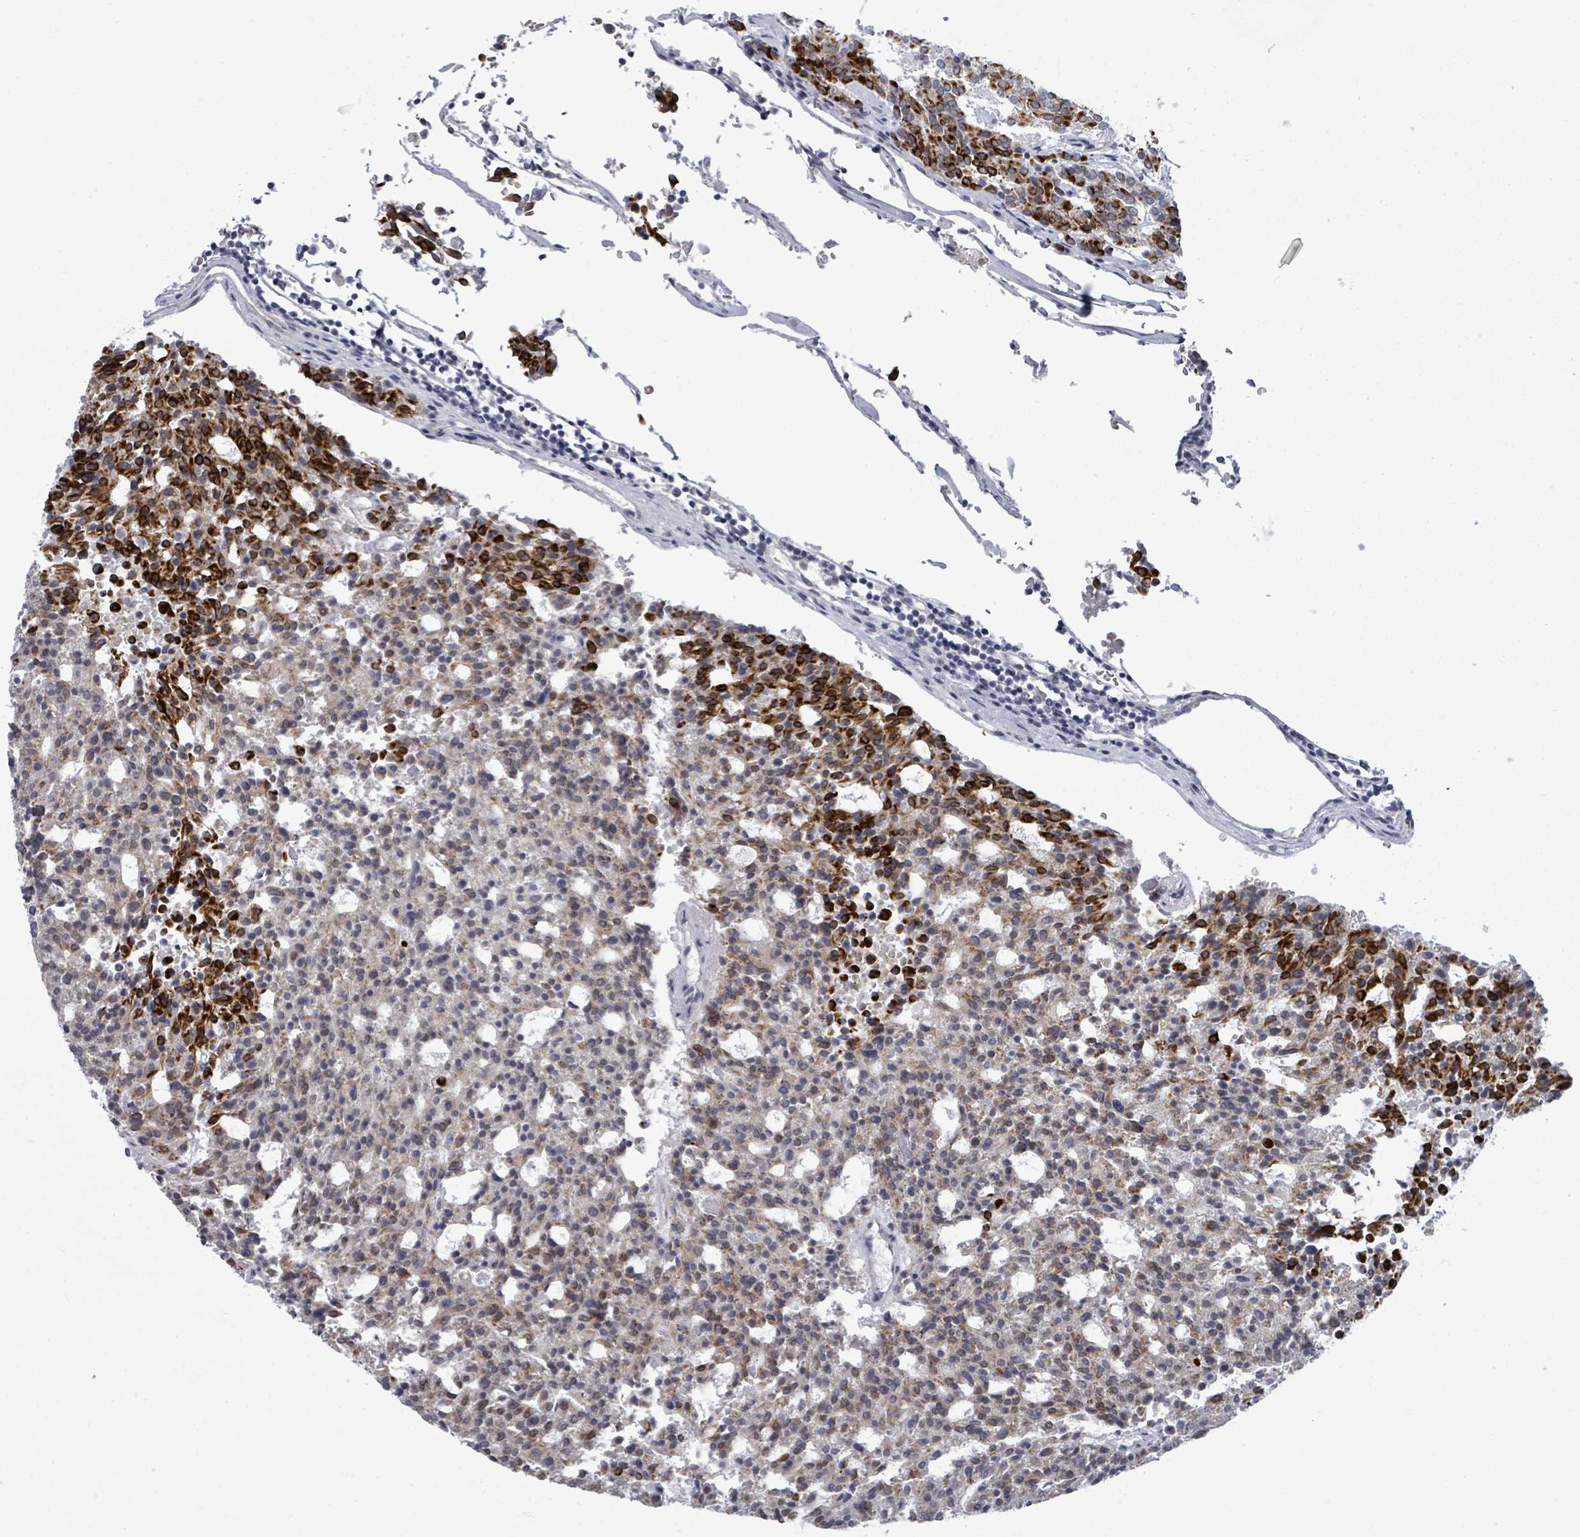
{"staining": {"intensity": "strong", "quantity": "25%-75%", "location": "cytoplasmic/membranous"}, "tissue": "carcinoid", "cell_type": "Tumor cells", "image_type": "cancer", "snomed": [{"axis": "morphology", "description": "Carcinoid, malignant, NOS"}, {"axis": "topography", "description": "Pancreas"}], "caption": "Human malignant carcinoid stained with a protein marker demonstrates strong staining in tumor cells.", "gene": "PTPN20", "patient": {"sex": "female", "age": 54}}